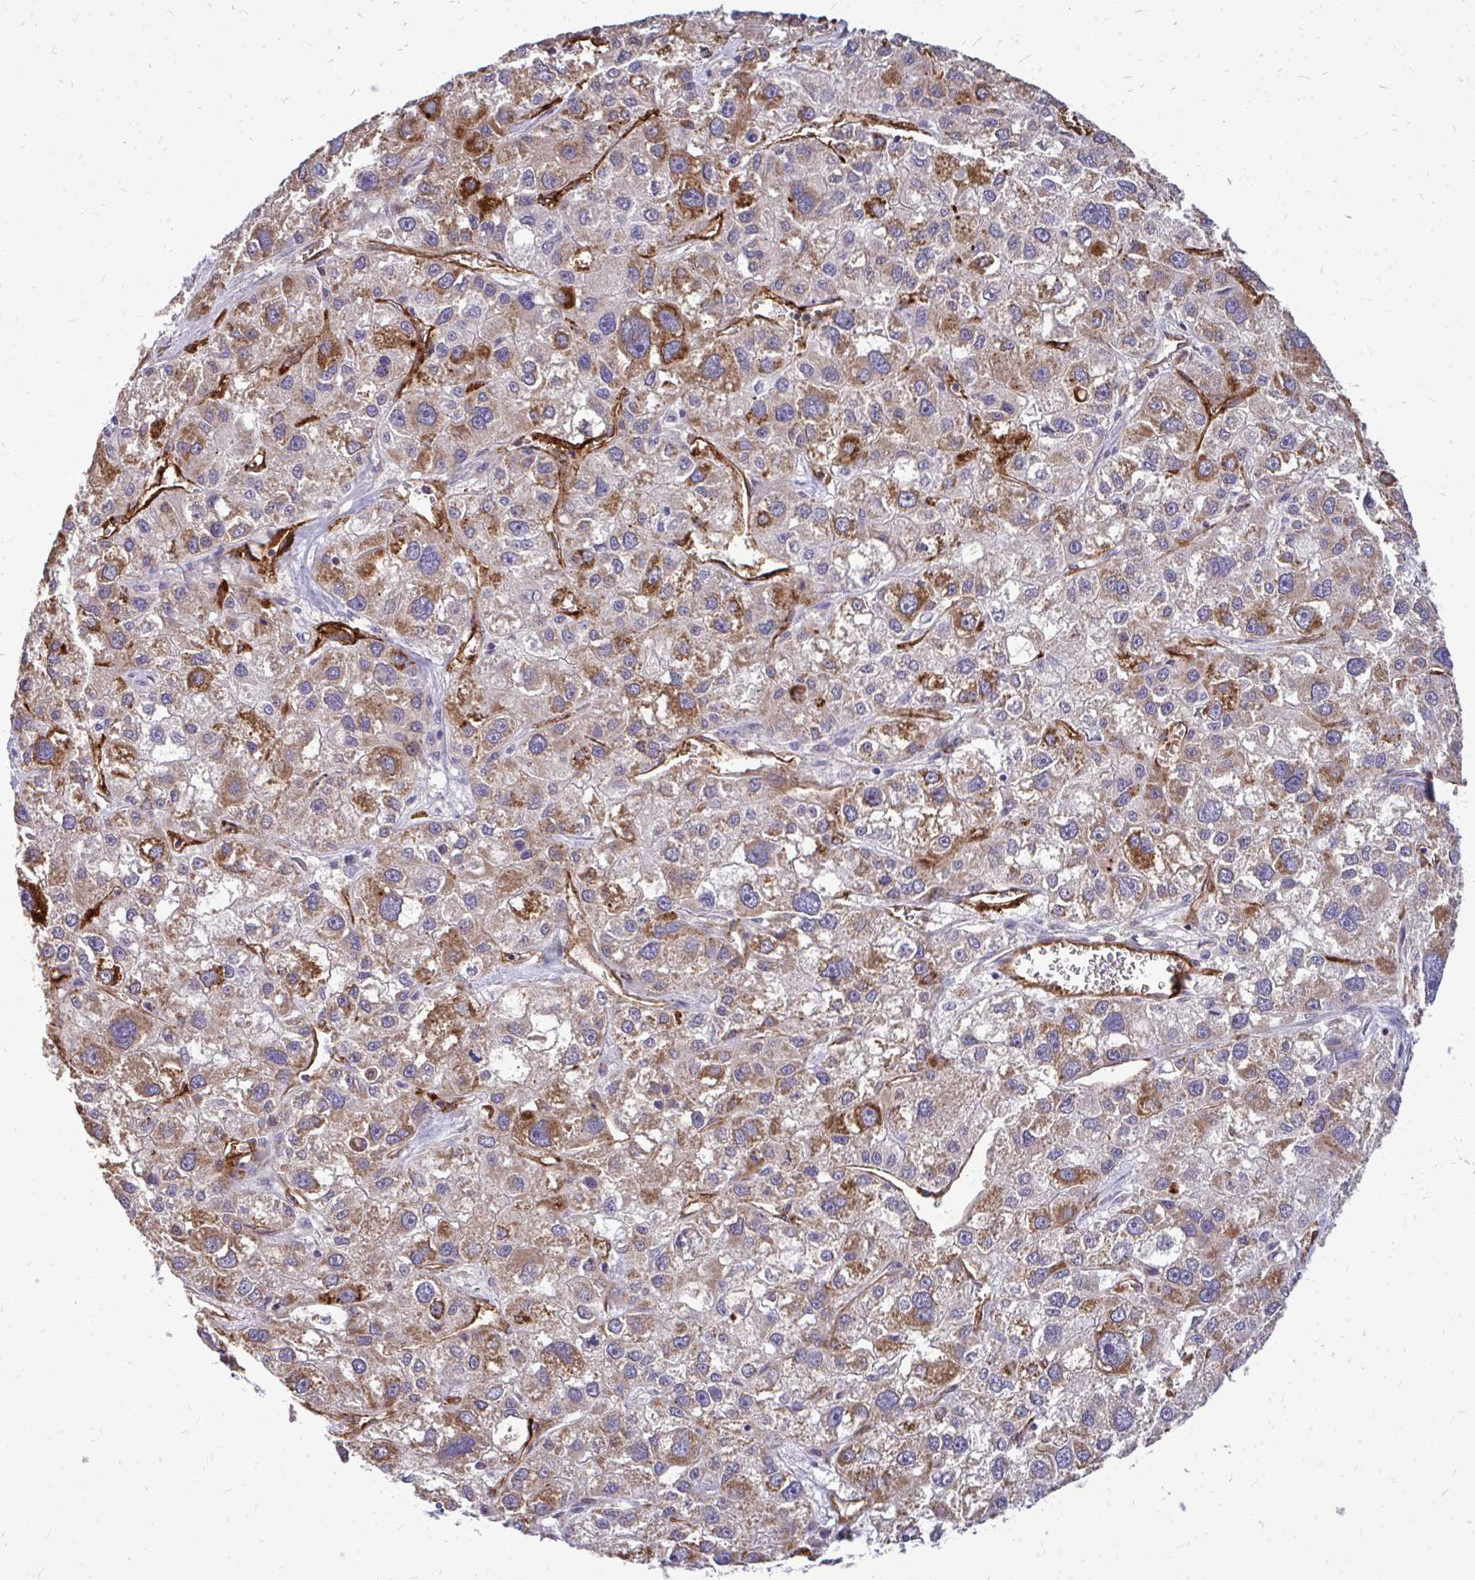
{"staining": {"intensity": "moderate", "quantity": "25%-75%", "location": "cytoplasmic/membranous"}, "tissue": "liver cancer", "cell_type": "Tumor cells", "image_type": "cancer", "snomed": [{"axis": "morphology", "description": "Carcinoma, Hepatocellular, NOS"}, {"axis": "topography", "description": "Liver"}], "caption": "Immunohistochemical staining of human liver cancer (hepatocellular carcinoma) reveals medium levels of moderate cytoplasmic/membranous expression in approximately 25%-75% of tumor cells. Using DAB (brown) and hematoxylin (blue) stains, captured at high magnification using brightfield microscopy.", "gene": "MARCKSL1", "patient": {"sex": "male", "age": 73}}